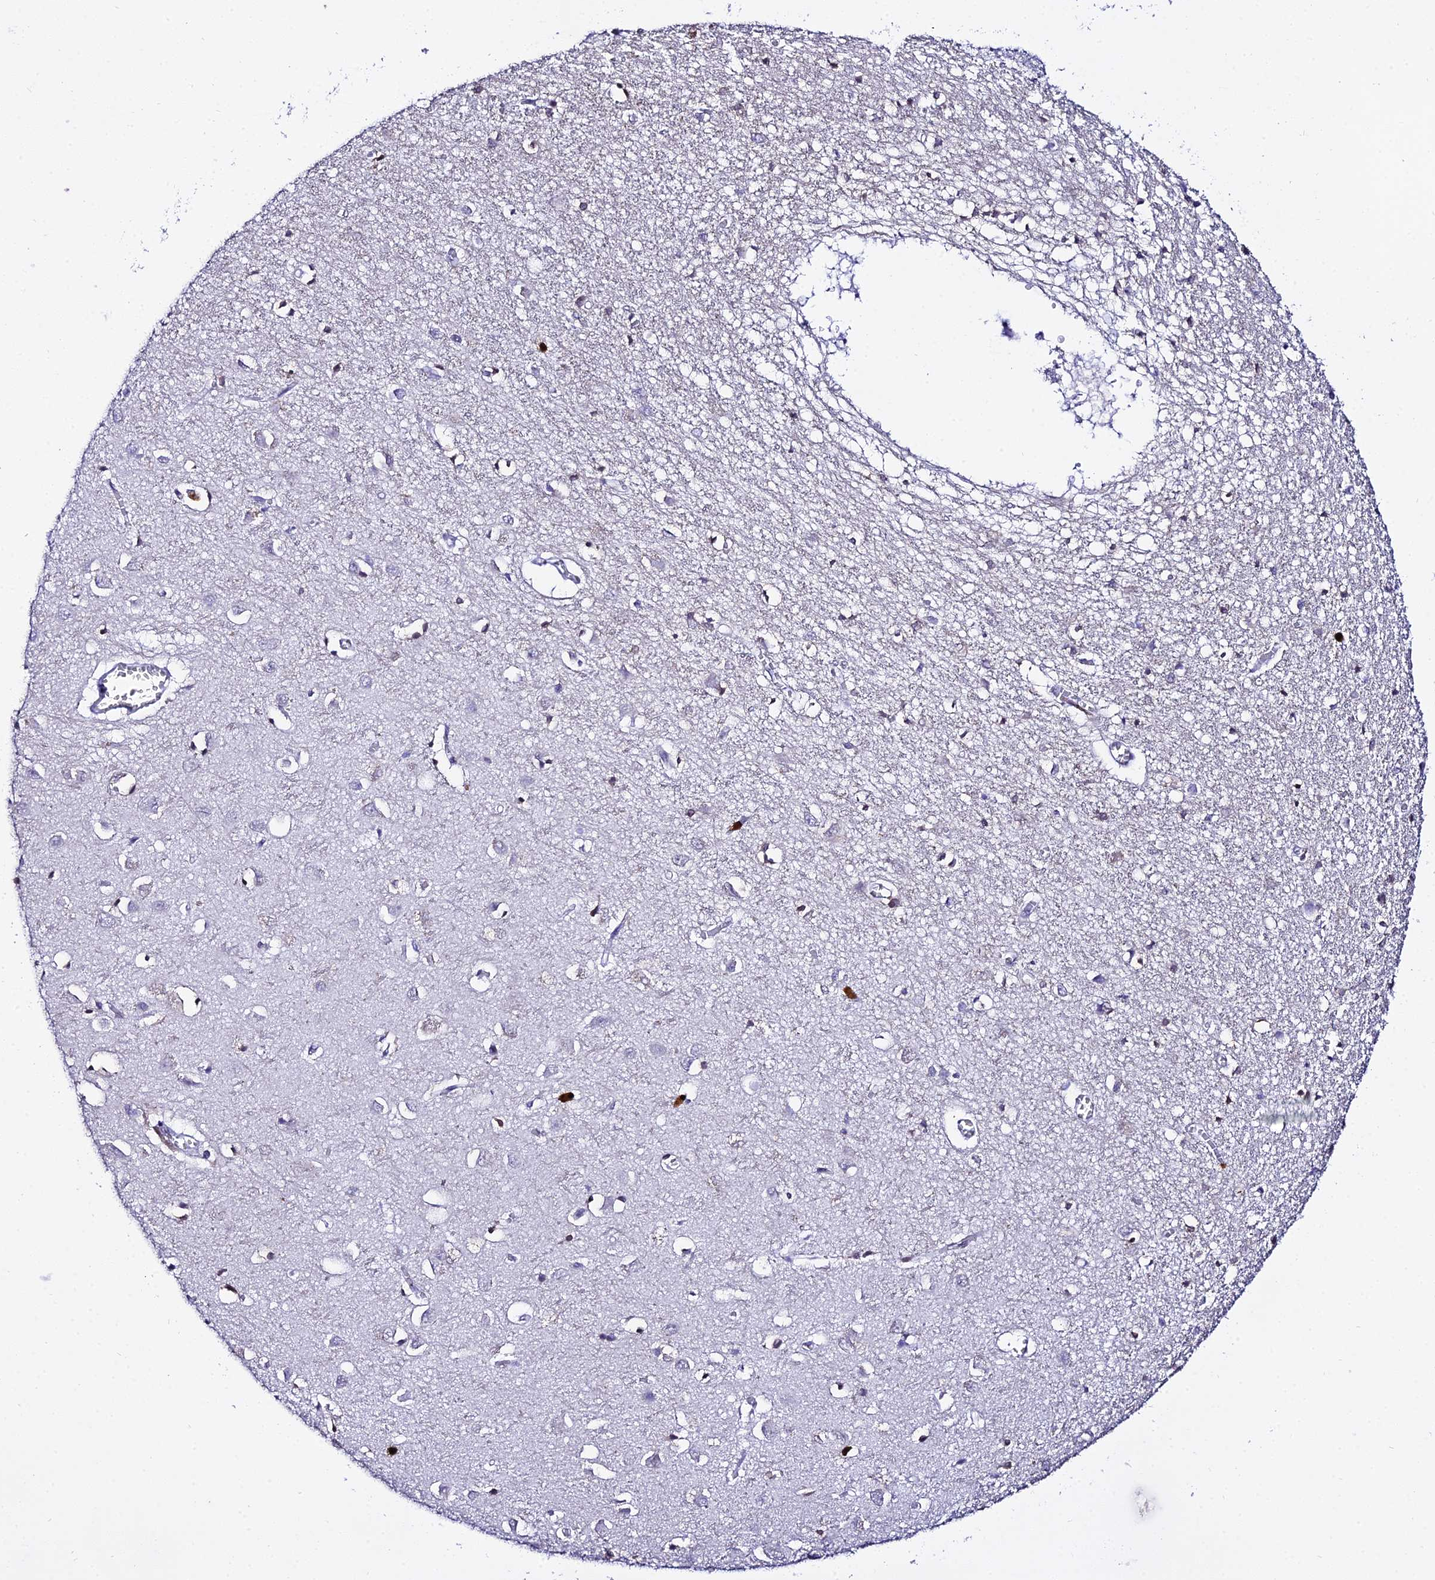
{"staining": {"intensity": "negative", "quantity": "none", "location": "none"}, "tissue": "cerebral cortex", "cell_type": "Endothelial cells", "image_type": "normal", "snomed": [{"axis": "morphology", "description": "Normal tissue, NOS"}, {"axis": "topography", "description": "Cerebral cortex"}], "caption": "DAB (3,3'-diaminobenzidine) immunohistochemical staining of benign cerebral cortex shows no significant expression in endothelial cells.", "gene": "MCM10", "patient": {"sex": "female", "age": 64}}